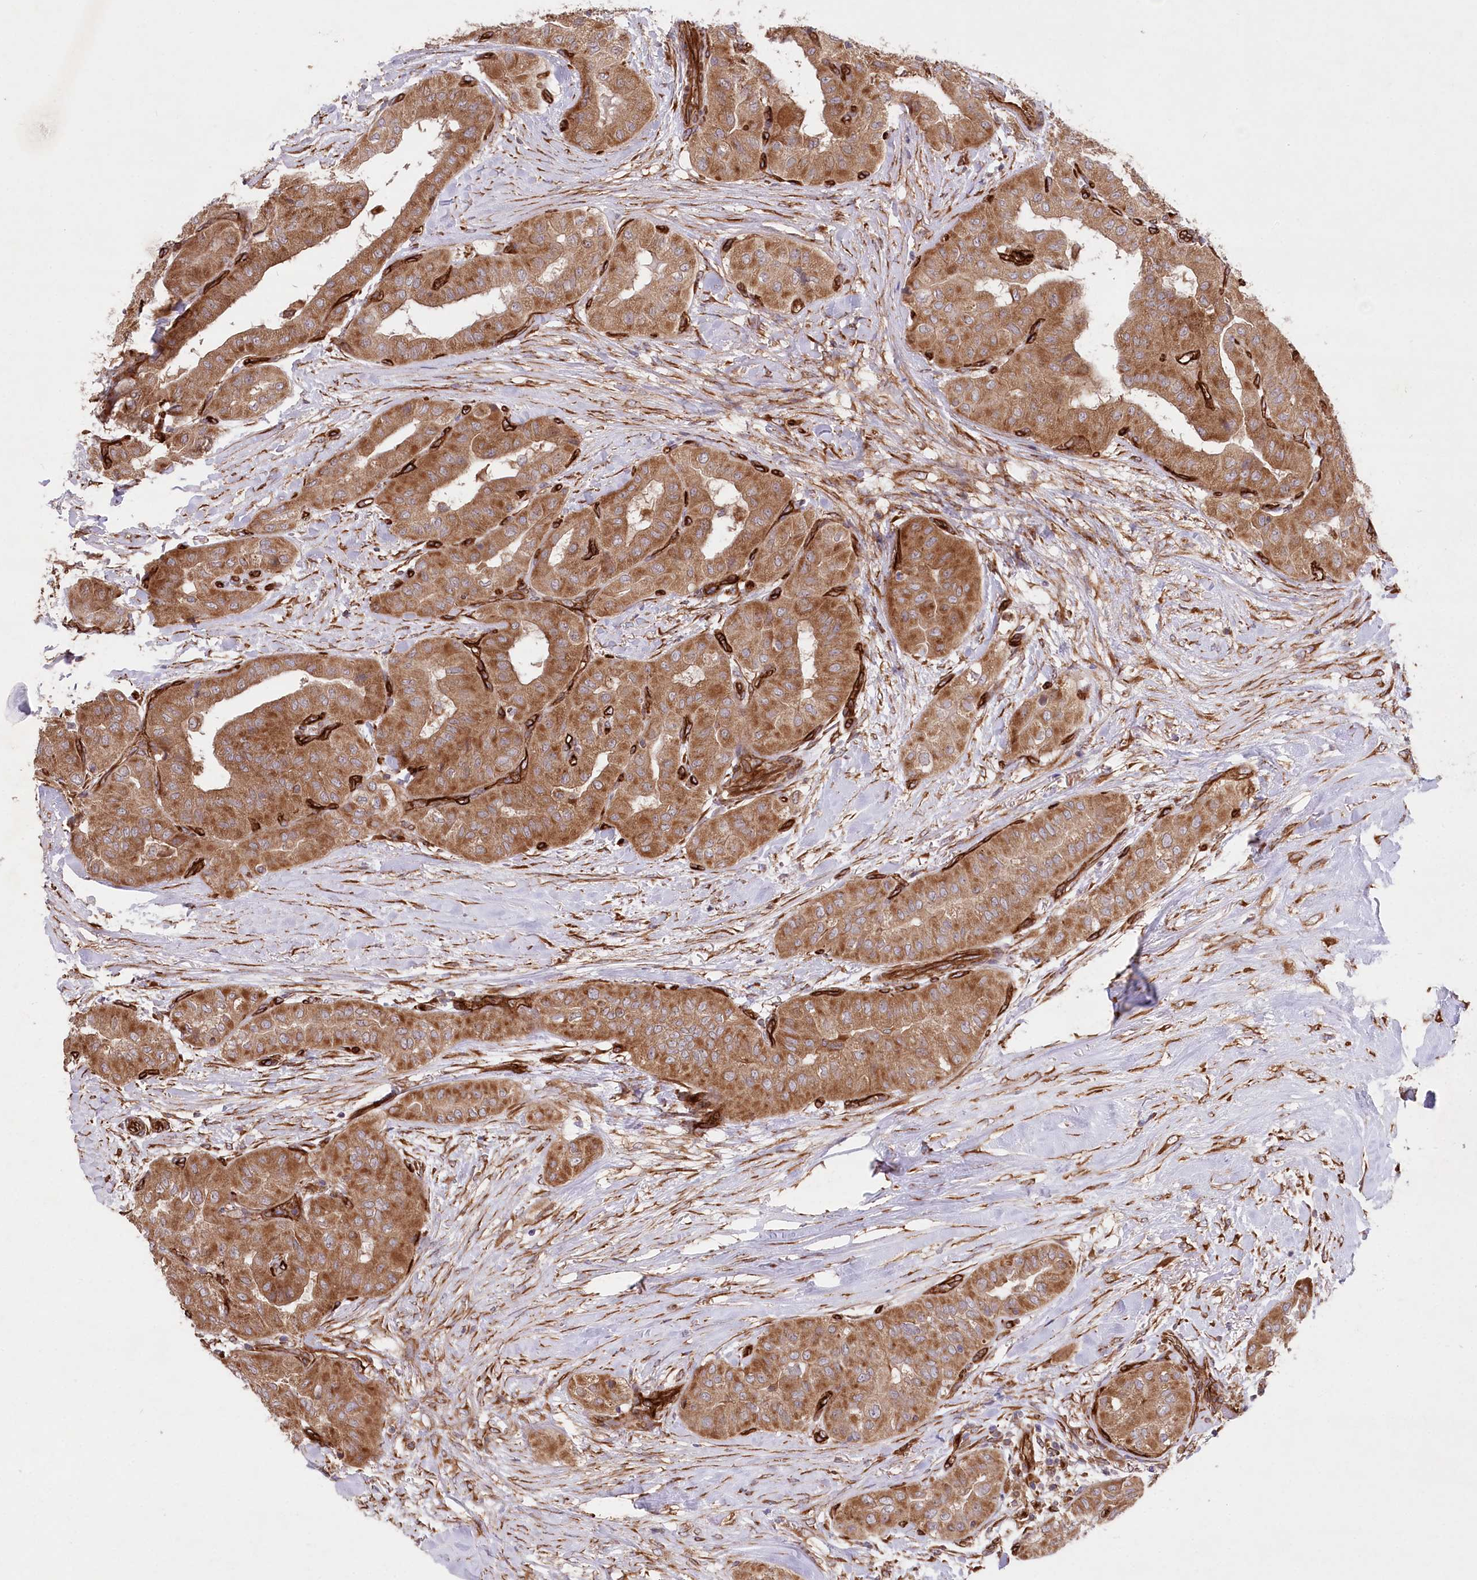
{"staining": {"intensity": "moderate", "quantity": ">75%", "location": "cytoplasmic/membranous"}, "tissue": "thyroid cancer", "cell_type": "Tumor cells", "image_type": "cancer", "snomed": [{"axis": "morphology", "description": "Papillary adenocarcinoma, NOS"}, {"axis": "topography", "description": "Thyroid gland"}], "caption": "A medium amount of moderate cytoplasmic/membranous staining is appreciated in about >75% of tumor cells in thyroid cancer tissue. (IHC, brightfield microscopy, high magnification).", "gene": "MTPAP", "patient": {"sex": "female", "age": 59}}